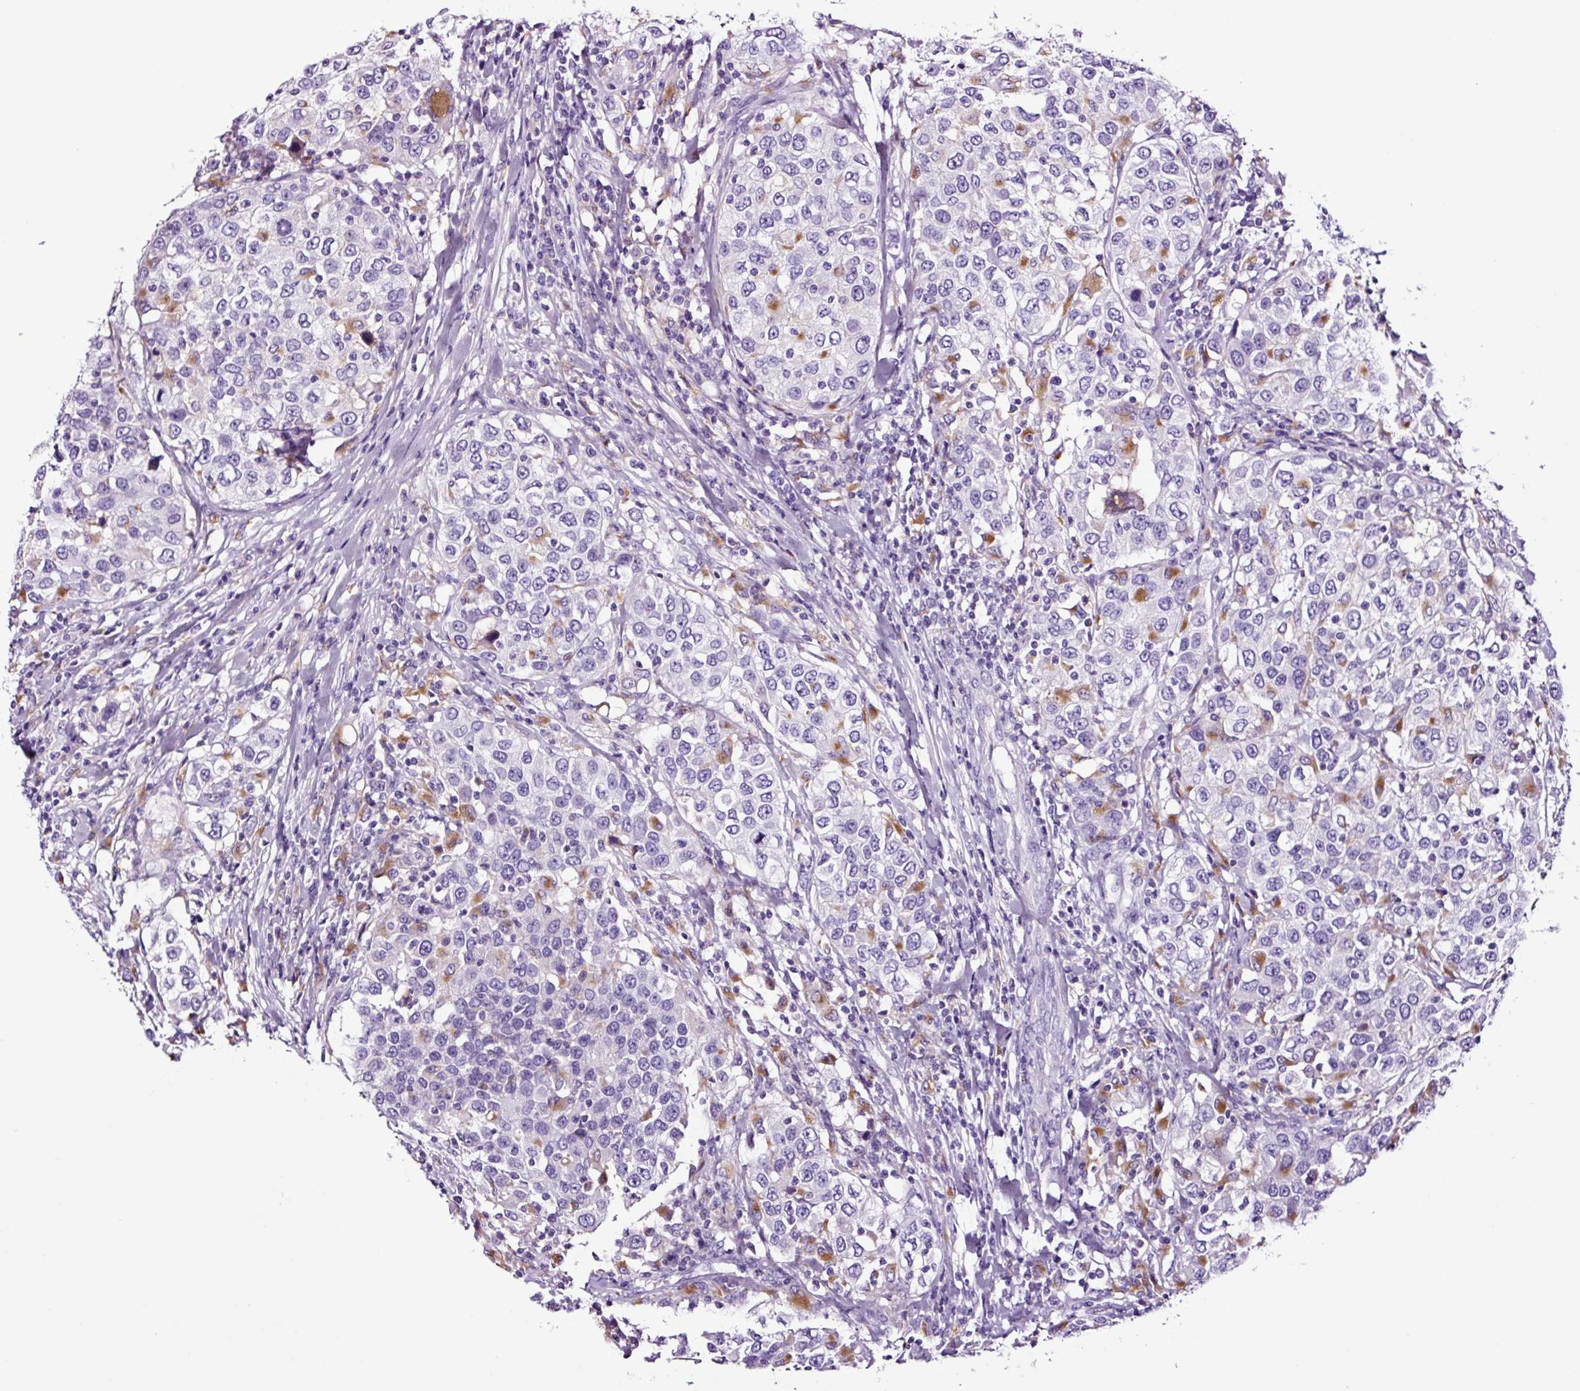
{"staining": {"intensity": "negative", "quantity": "none", "location": "none"}, "tissue": "urothelial cancer", "cell_type": "Tumor cells", "image_type": "cancer", "snomed": [{"axis": "morphology", "description": "Urothelial carcinoma, High grade"}, {"axis": "topography", "description": "Urinary bladder"}], "caption": "This is an immunohistochemistry image of urothelial carcinoma (high-grade). There is no positivity in tumor cells.", "gene": "FBXL7", "patient": {"sex": "female", "age": 80}}